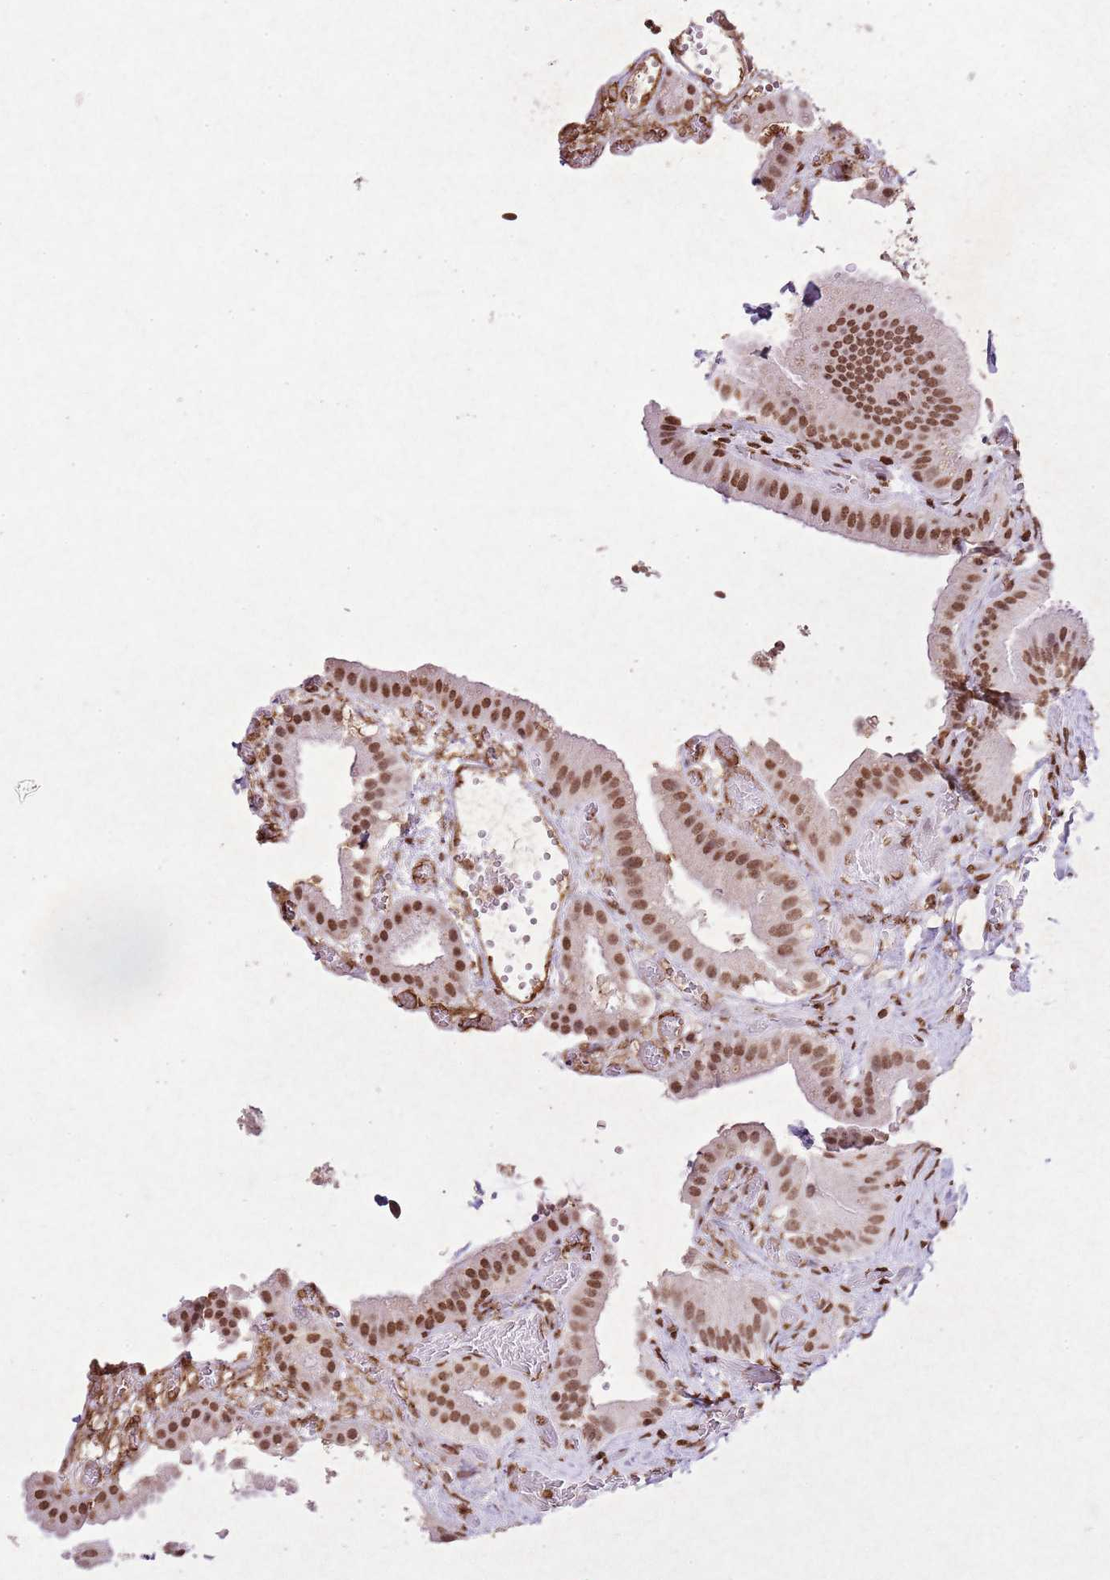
{"staining": {"intensity": "moderate", "quantity": ">75%", "location": "nuclear"}, "tissue": "gallbladder", "cell_type": "Glandular cells", "image_type": "normal", "snomed": [{"axis": "morphology", "description": "Normal tissue, NOS"}, {"axis": "topography", "description": "Gallbladder"}], "caption": "Moderate nuclear staining for a protein is present in approximately >75% of glandular cells of benign gallbladder using immunohistochemistry (IHC).", "gene": "BMAL1", "patient": {"sex": "female", "age": 64}}